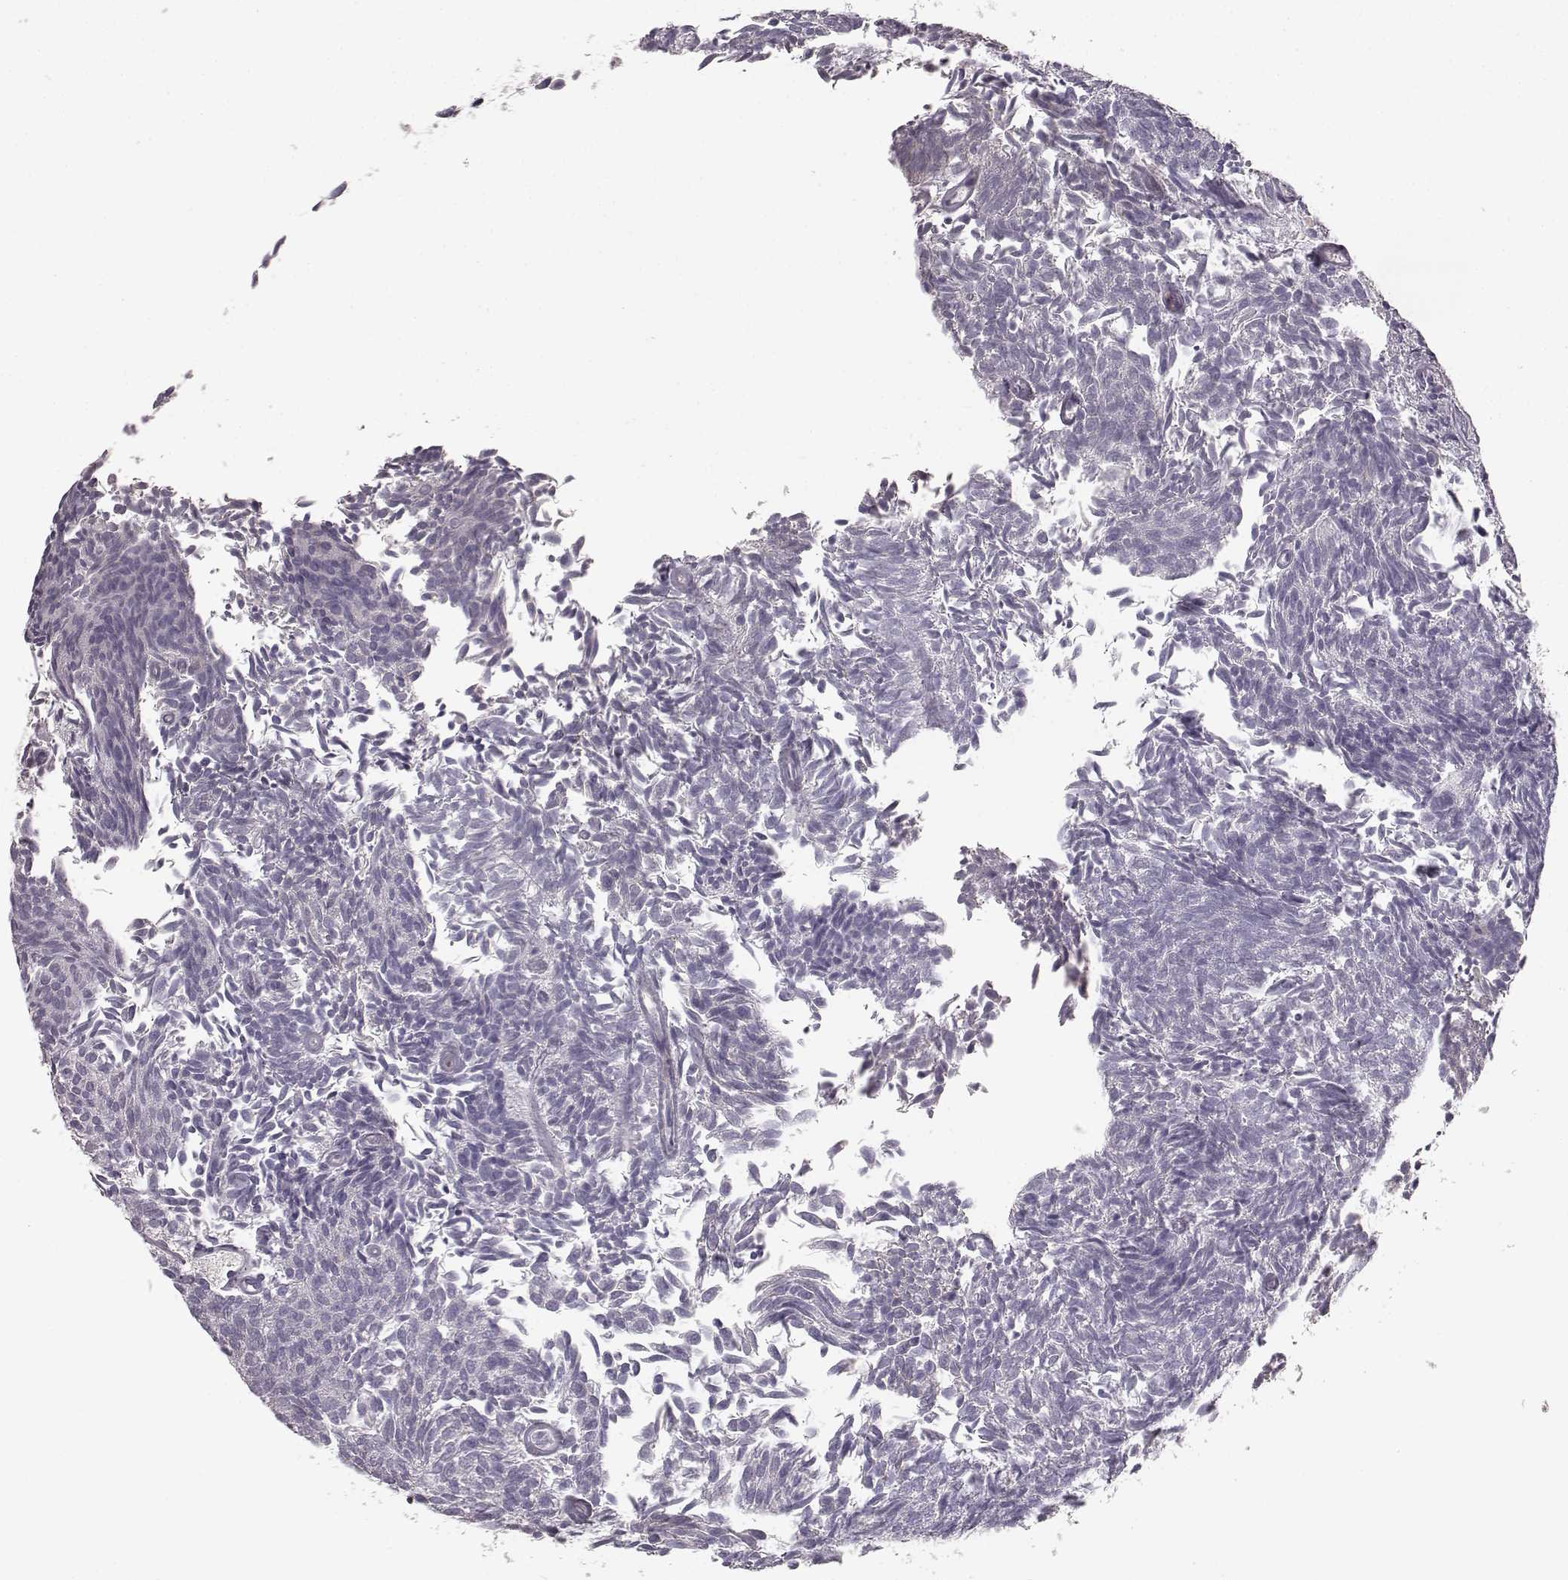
{"staining": {"intensity": "negative", "quantity": "none", "location": "none"}, "tissue": "urothelial cancer", "cell_type": "Tumor cells", "image_type": "cancer", "snomed": [{"axis": "morphology", "description": "Urothelial carcinoma, Low grade"}, {"axis": "topography", "description": "Urinary bladder"}], "caption": "Tumor cells are negative for brown protein staining in low-grade urothelial carcinoma.", "gene": "GHR", "patient": {"sex": "male", "age": 77}}